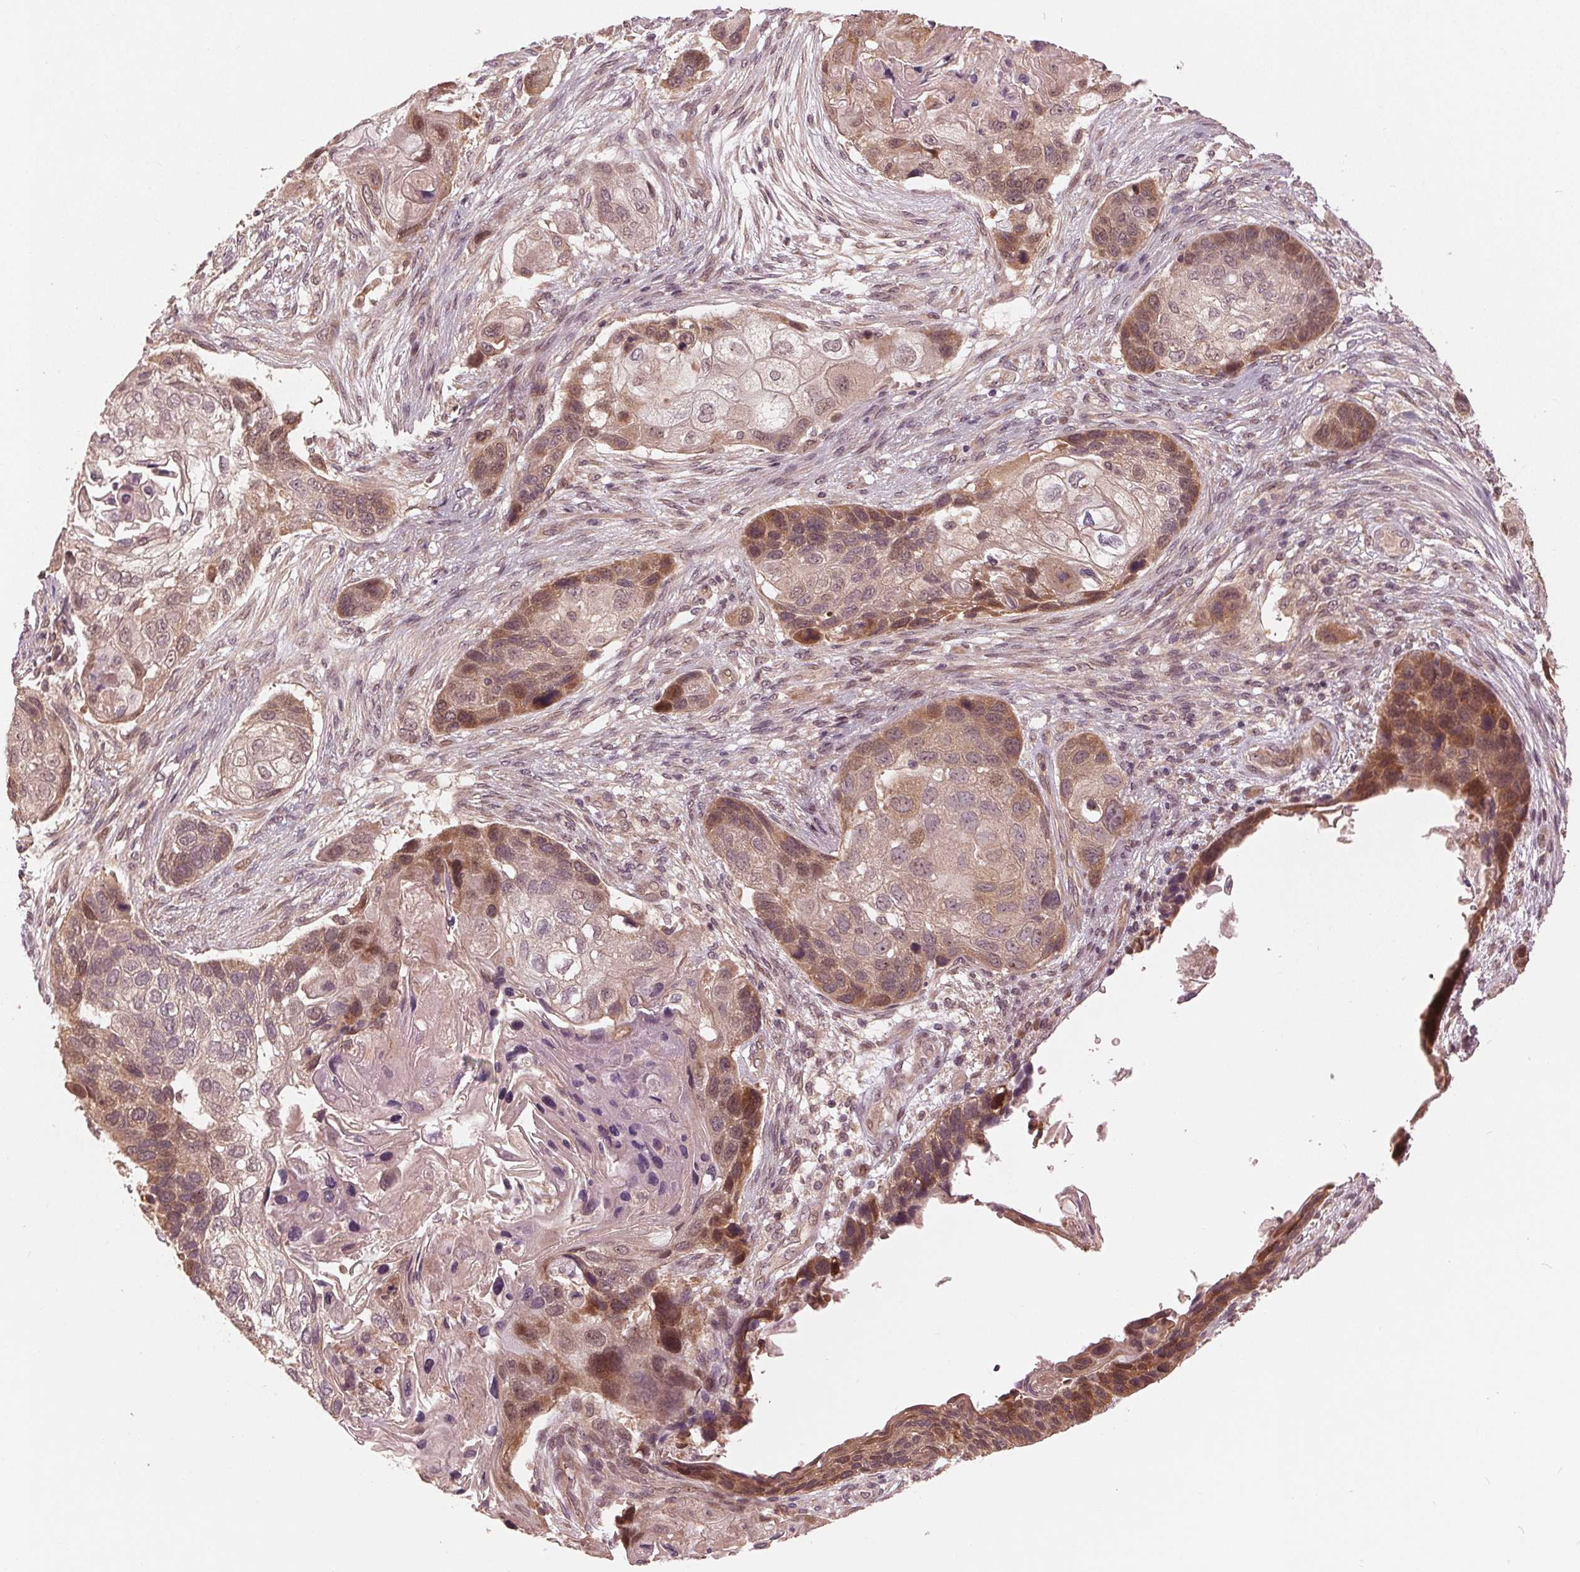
{"staining": {"intensity": "moderate", "quantity": "25%-75%", "location": "cytoplasmic/membranous,nuclear"}, "tissue": "lung cancer", "cell_type": "Tumor cells", "image_type": "cancer", "snomed": [{"axis": "morphology", "description": "Squamous cell carcinoma, NOS"}, {"axis": "topography", "description": "Lung"}], "caption": "A micrograph of human lung cancer (squamous cell carcinoma) stained for a protein displays moderate cytoplasmic/membranous and nuclear brown staining in tumor cells.", "gene": "ZNF471", "patient": {"sex": "male", "age": 69}}